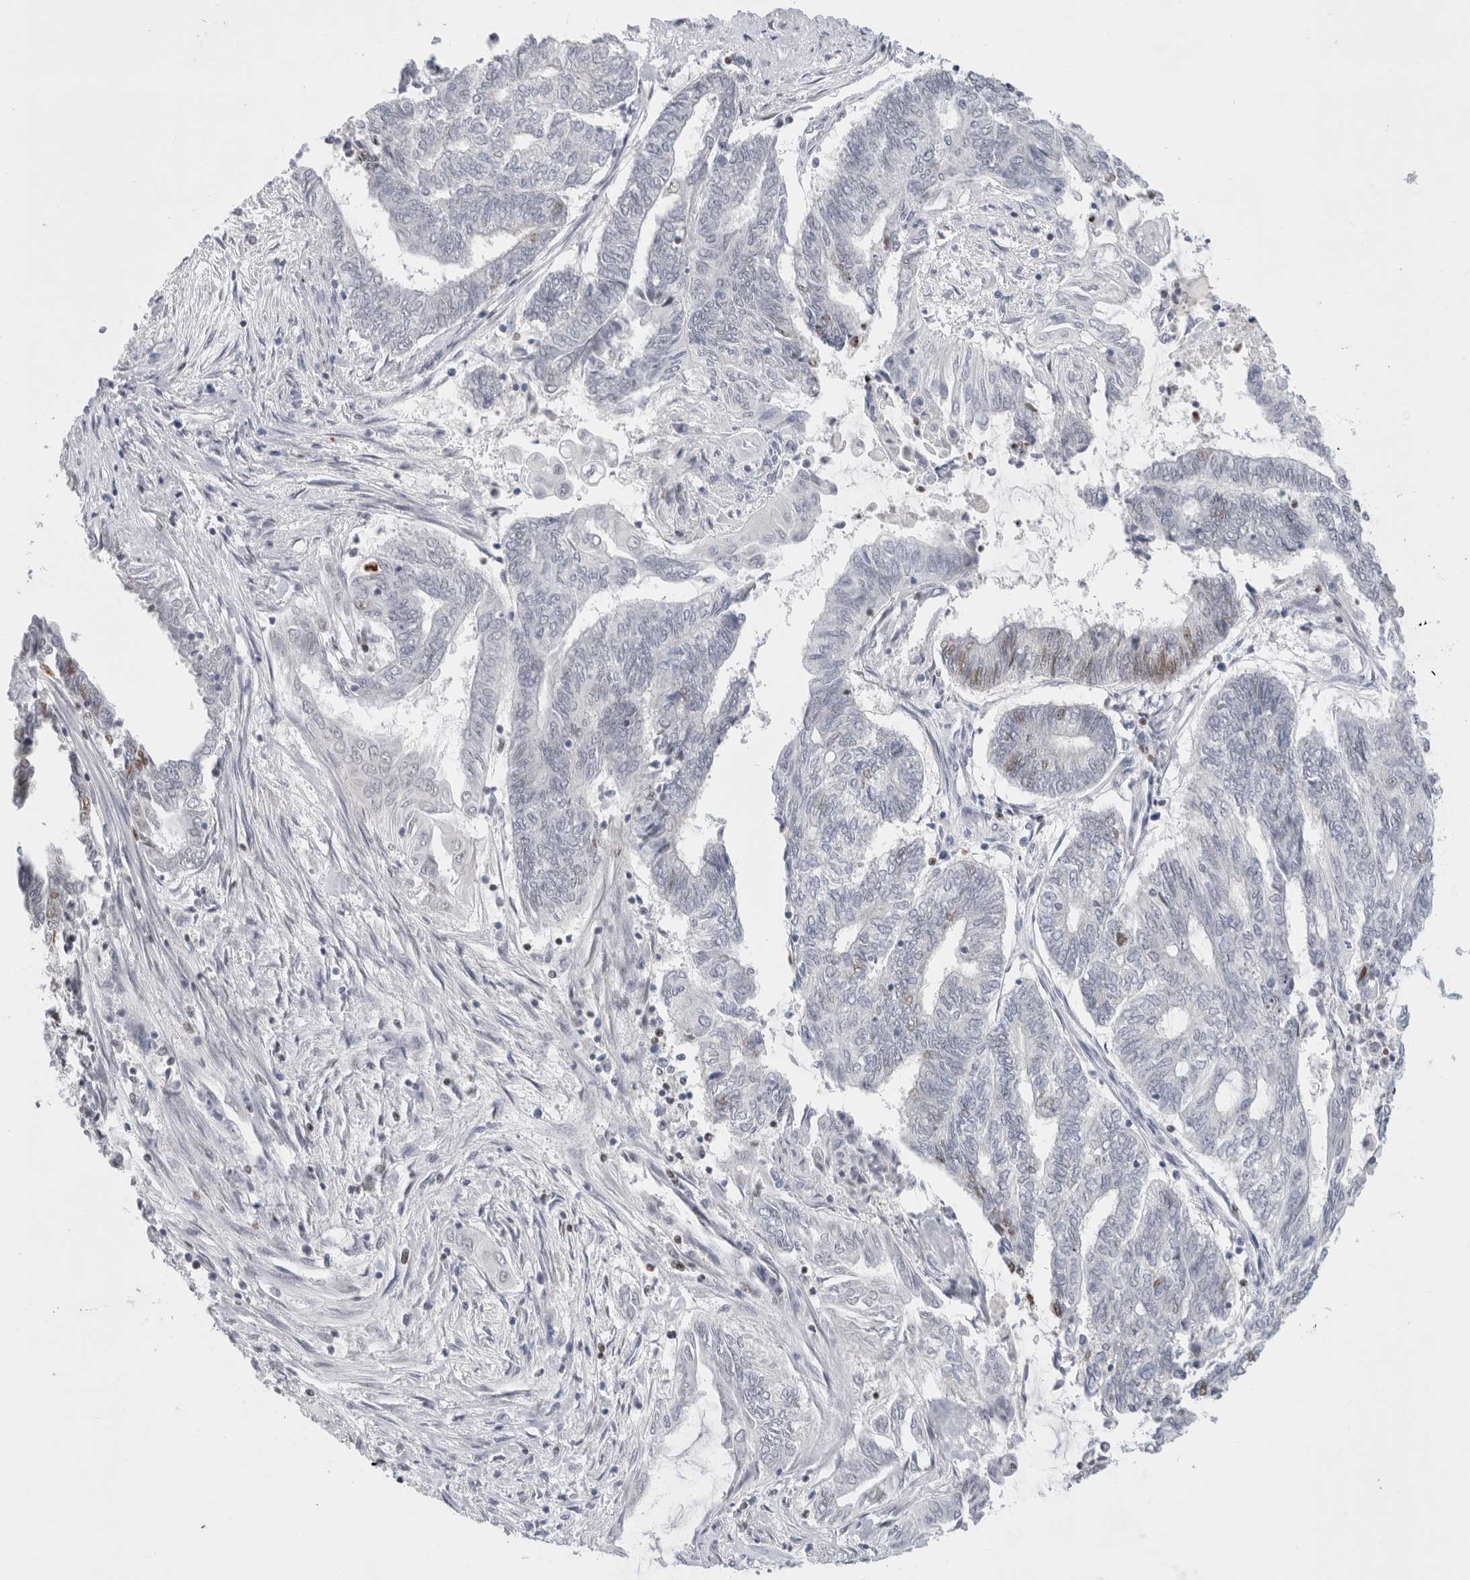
{"staining": {"intensity": "weak", "quantity": "<25%", "location": "nuclear"}, "tissue": "endometrial cancer", "cell_type": "Tumor cells", "image_type": "cancer", "snomed": [{"axis": "morphology", "description": "Adenocarcinoma, NOS"}, {"axis": "topography", "description": "Uterus"}, {"axis": "topography", "description": "Endometrium"}], "caption": "Endometrial adenocarcinoma was stained to show a protein in brown. There is no significant expression in tumor cells.", "gene": "COPS7A", "patient": {"sex": "female", "age": 70}}